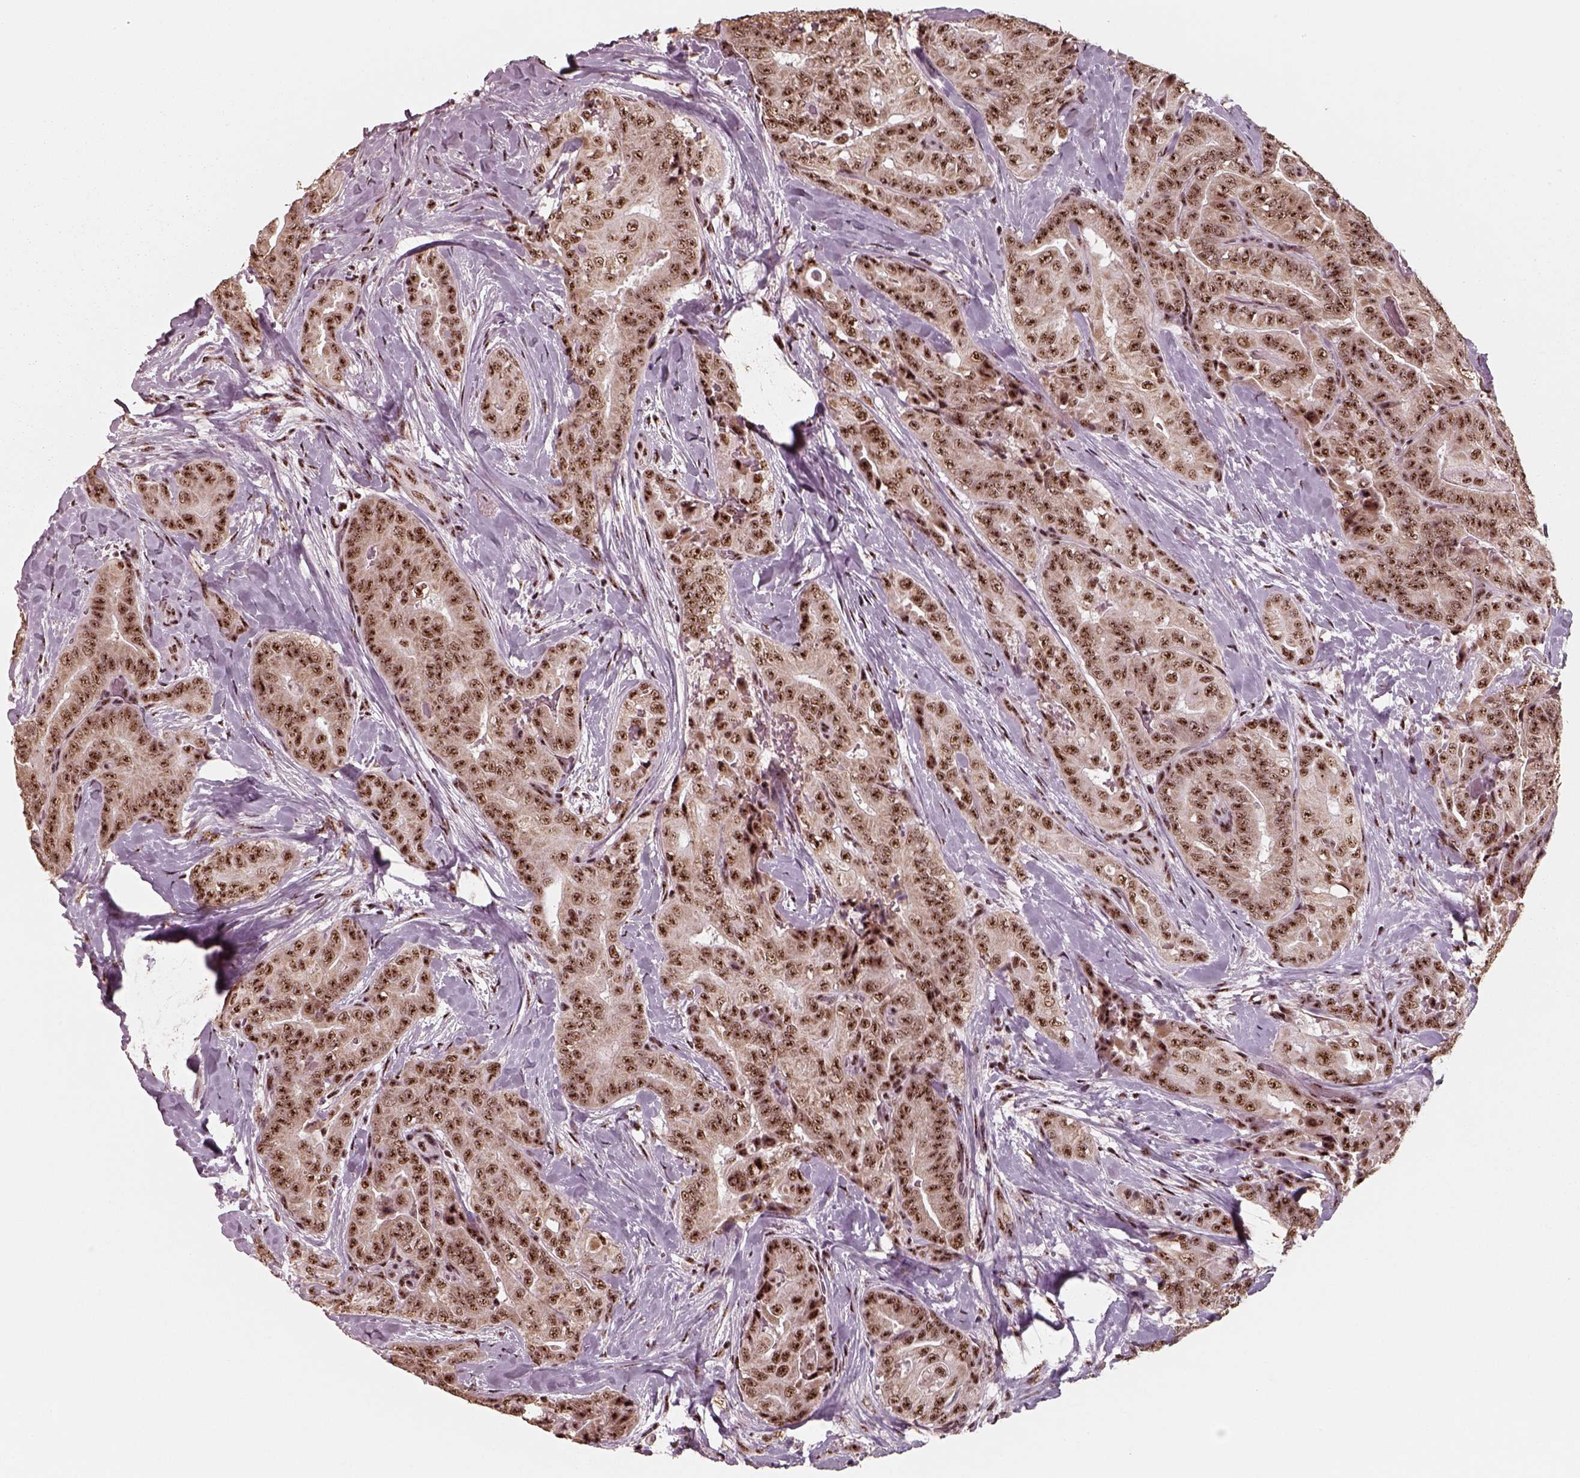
{"staining": {"intensity": "strong", "quantity": ">75%", "location": "nuclear"}, "tissue": "thyroid cancer", "cell_type": "Tumor cells", "image_type": "cancer", "snomed": [{"axis": "morphology", "description": "Papillary adenocarcinoma, NOS"}, {"axis": "topography", "description": "Thyroid gland"}], "caption": "A brown stain labels strong nuclear expression of a protein in human thyroid papillary adenocarcinoma tumor cells.", "gene": "ATXN7L3", "patient": {"sex": "male", "age": 61}}